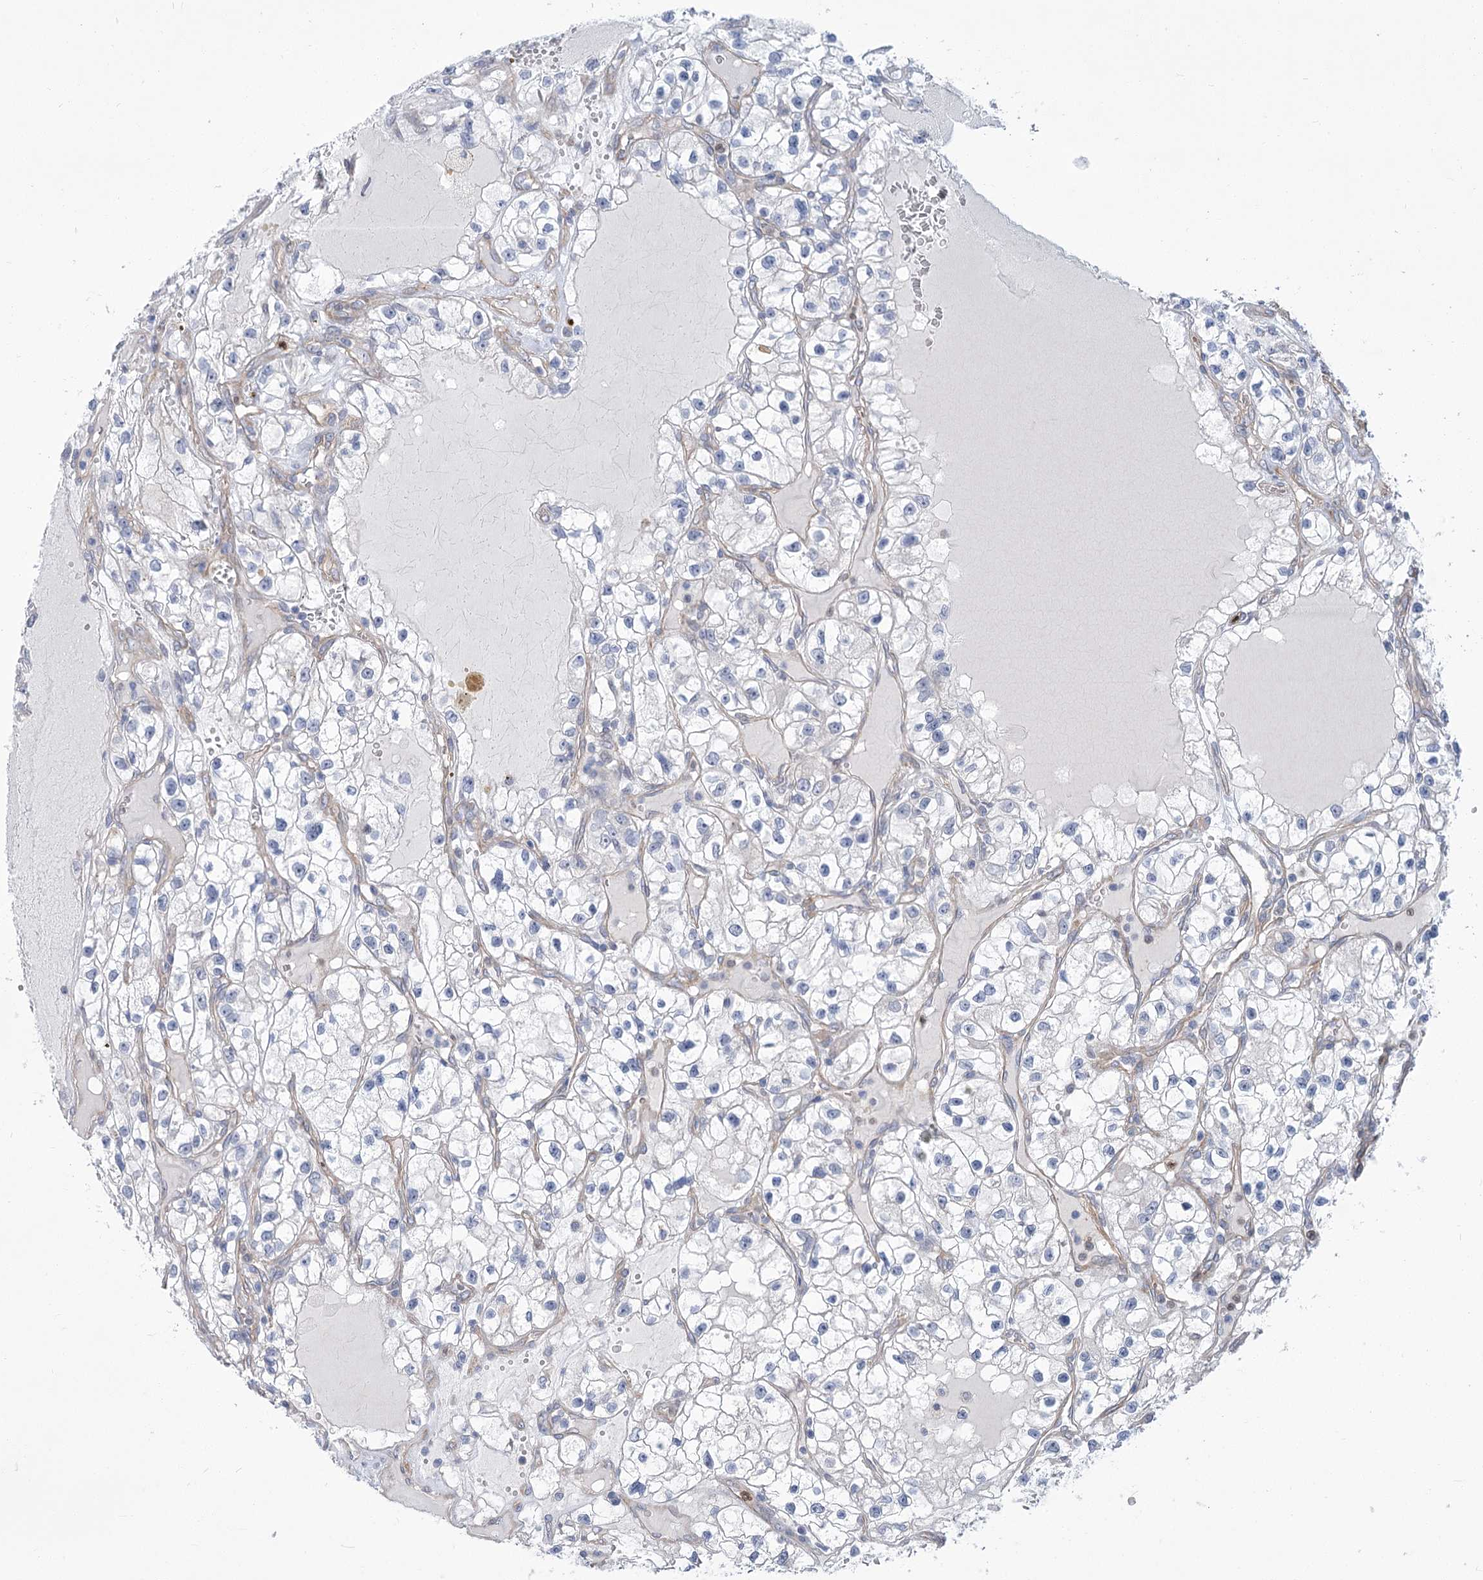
{"staining": {"intensity": "negative", "quantity": "none", "location": "none"}, "tissue": "renal cancer", "cell_type": "Tumor cells", "image_type": "cancer", "snomed": [{"axis": "morphology", "description": "Adenocarcinoma, NOS"}, {"axis": "topography", "description": "Kidney"}], "caption": "IHC of renal cancer (adenocarcinoma) displays no expression in tumor cells.", "gene": "THAP6", "patient": {"sex": "female", "age": 57}}